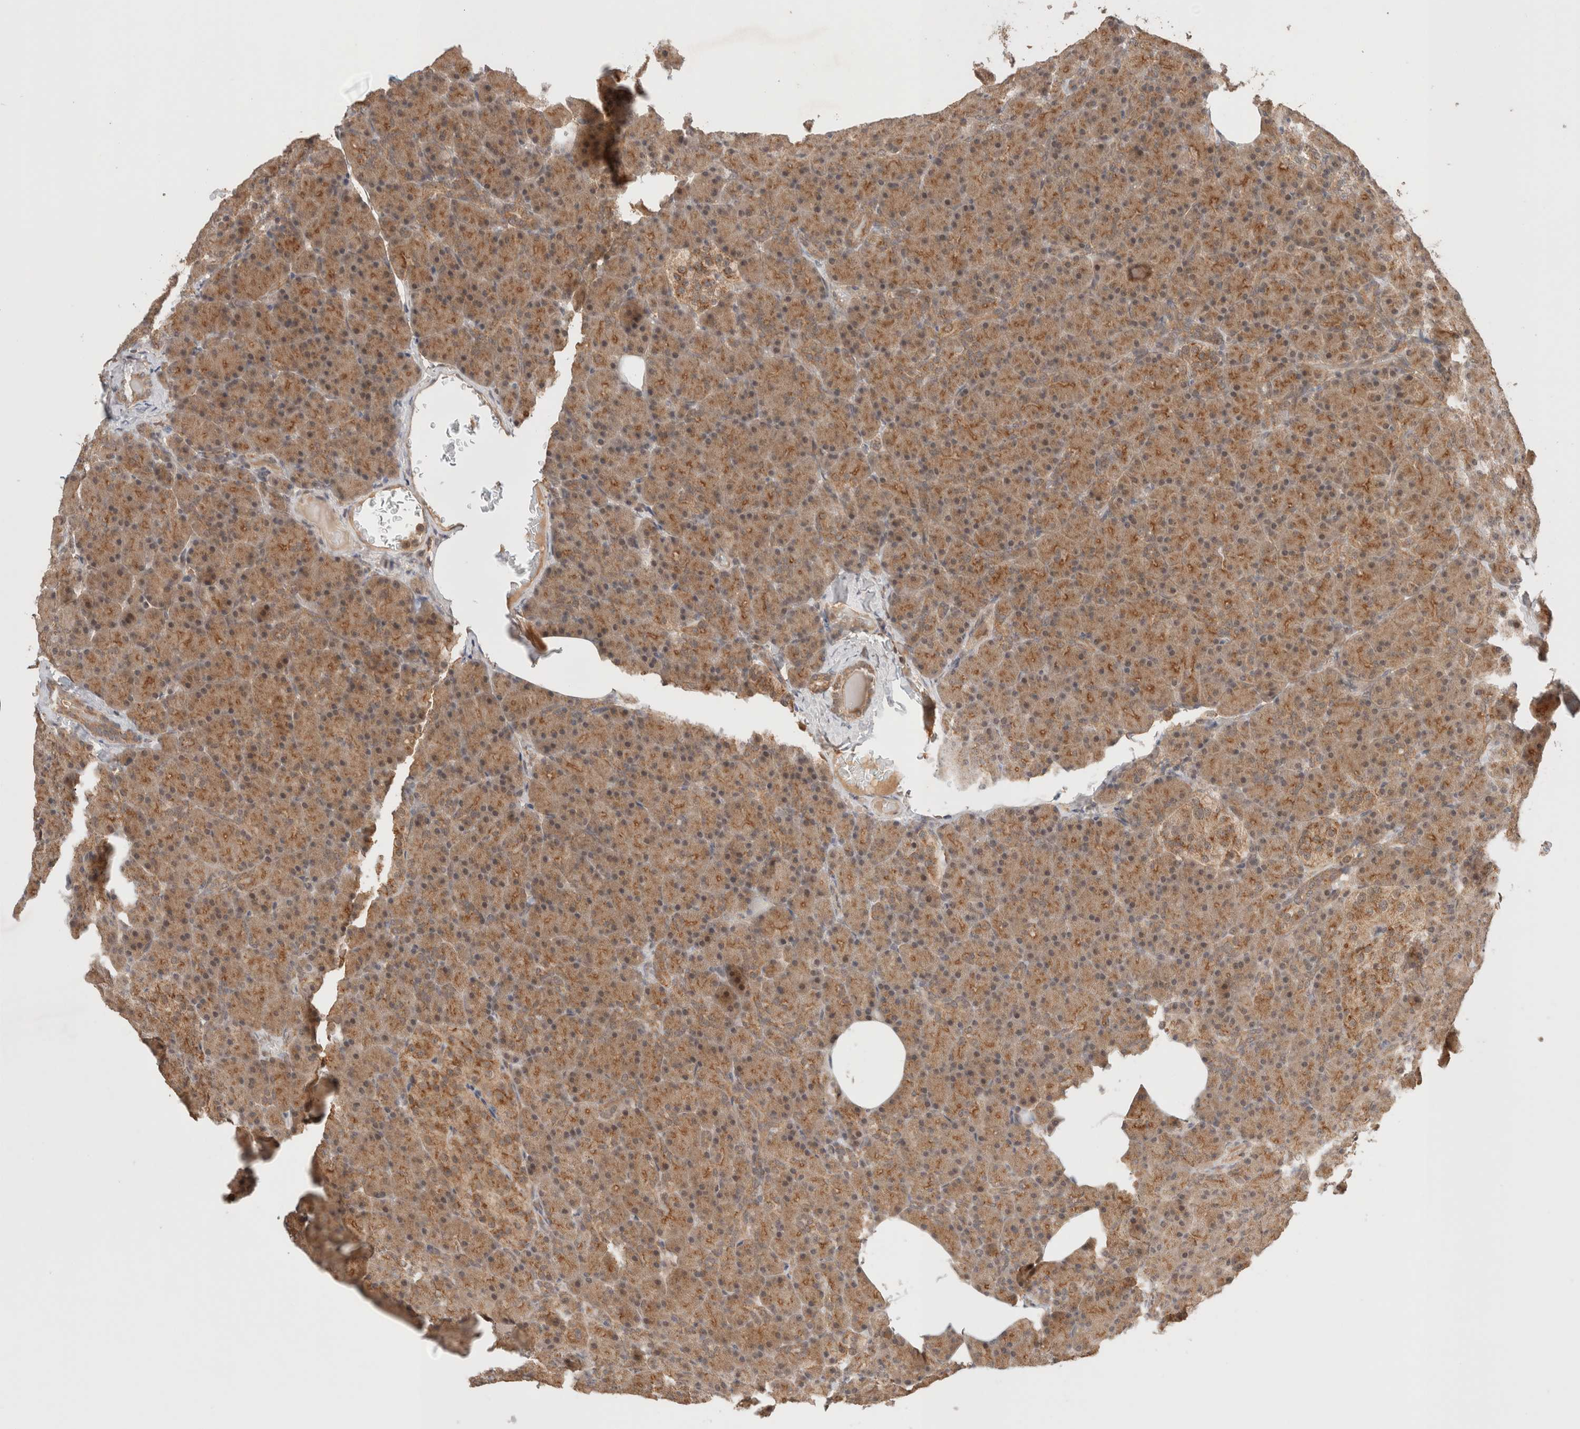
{"staining": {"intensity": "moderate", "quantity": ">75%", "location": "cytoplasmic/membranous"}, "tissue": "pancreas", "cell_type": "Exocrine glandular cells", "image_type": "normal", "snomed": [{"axis": "morphology", "description": "Normal tissue, NOS"}, {"axis": "topography", "description": "Pancreas"}], "caption": "Immunohistochemical staining of normal pancreas demonstrates >75% levels of moderate cytoplasmic/membranous protein expression in about >75% of exocrine glandular cells. (Brightfield microscopy of DAB IHC at high magnification).", "gene": "SIKE1", "patient": {"sex": "female", "age": 43}}